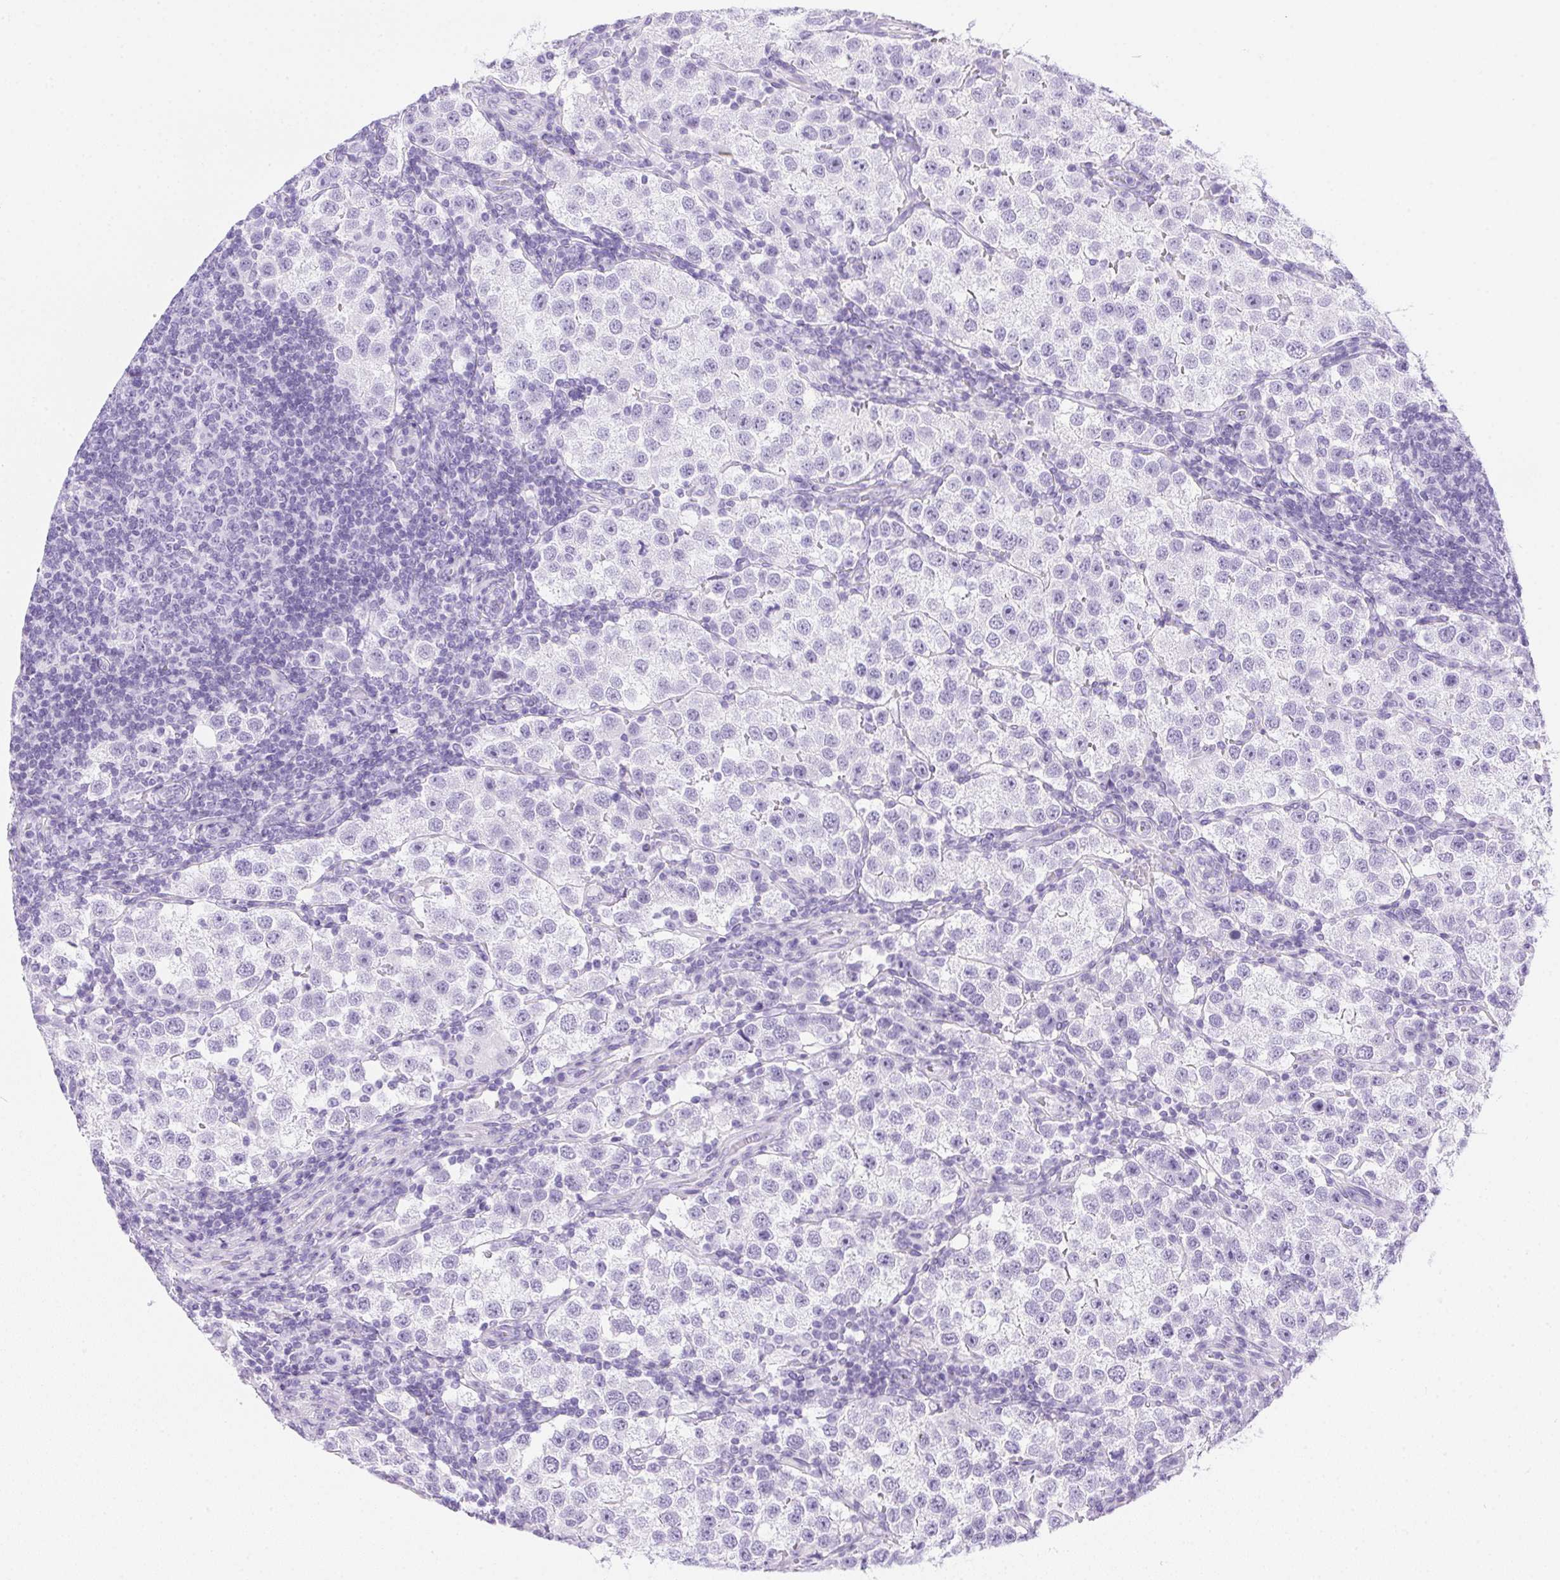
{"staining": {"intensity": "negative", "quantity": "none", "location": "none"}, "tissue": "testis cancer", "cell_type": "Tumor cells", "image_type": "cancer", "snomed": [{"axis": "morphology", "description": "Seminoma, NOS"}, {"axis": "topography", "description": "Testis"}], "caption": "IHC of testis cancer (seminoma) displays no staining in tumor cells.", "gene": "SPACA5B", "patient": {"sex": "male", "age": 37}}